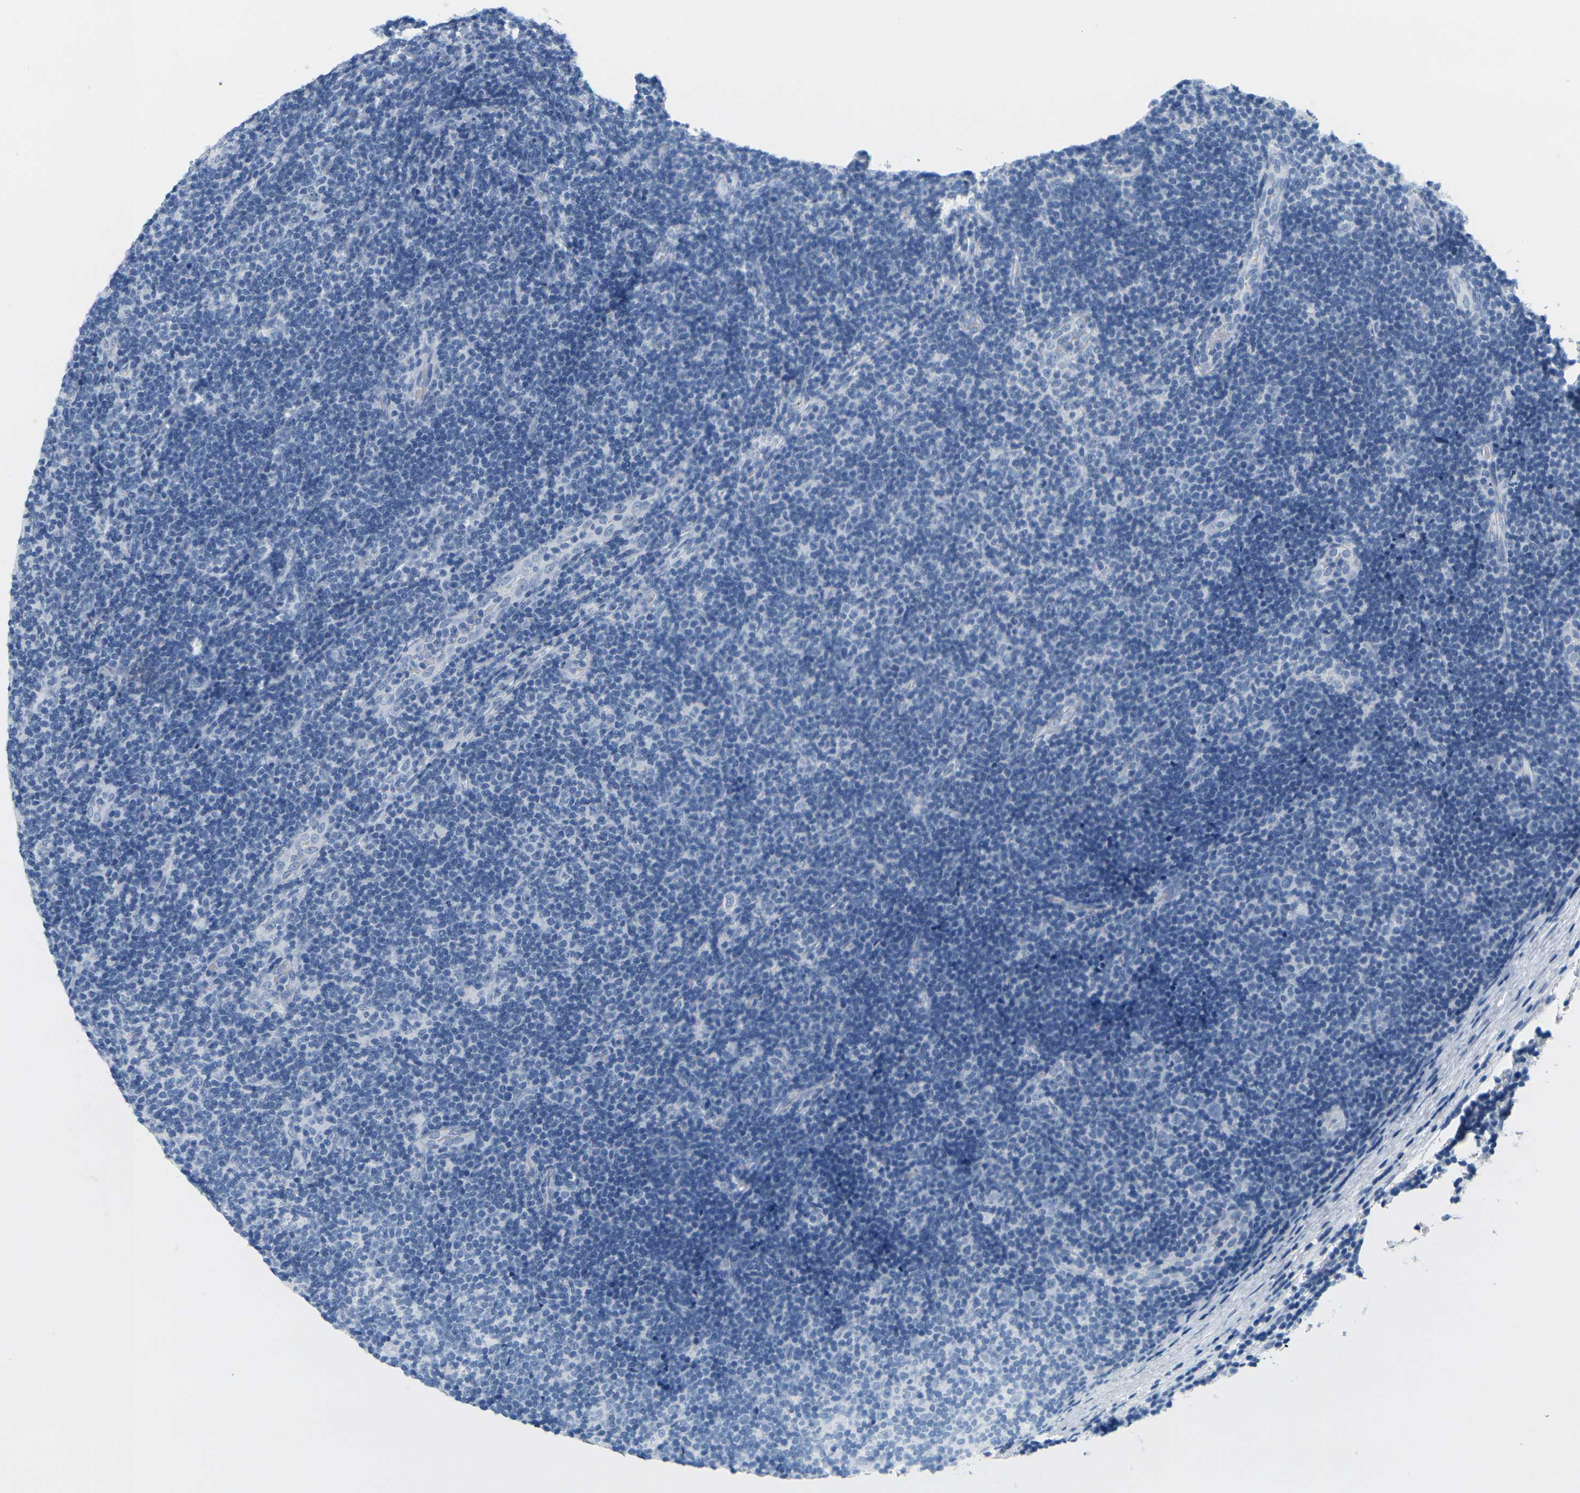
{"staining": {"intensity": "negative", "quantity": "none", "location": "none"}, "tissue": "lymphoma", "cell_type": "Tumor cells", "image_type": "cancer", "snomed": [{"axis": "morphology", "description": "Malignant lymphoma, non-Hodgkin's type, Low grade"}, {"axis": "topography", "description": "Lymph node"}], "caption": "Tumor cells show no significant protein staining in low-grade malignant lymphoma, non-Hodgkin's type. Brightfield microscopy of immunohistochemistry (IHC) stained with DAB (3,3'-diaminobenzidine) (brown) and hematoxylin (blue), captured at high magnification.", "gene": "CTAG1A", "patient": {"sex": "male", "age": 83}}